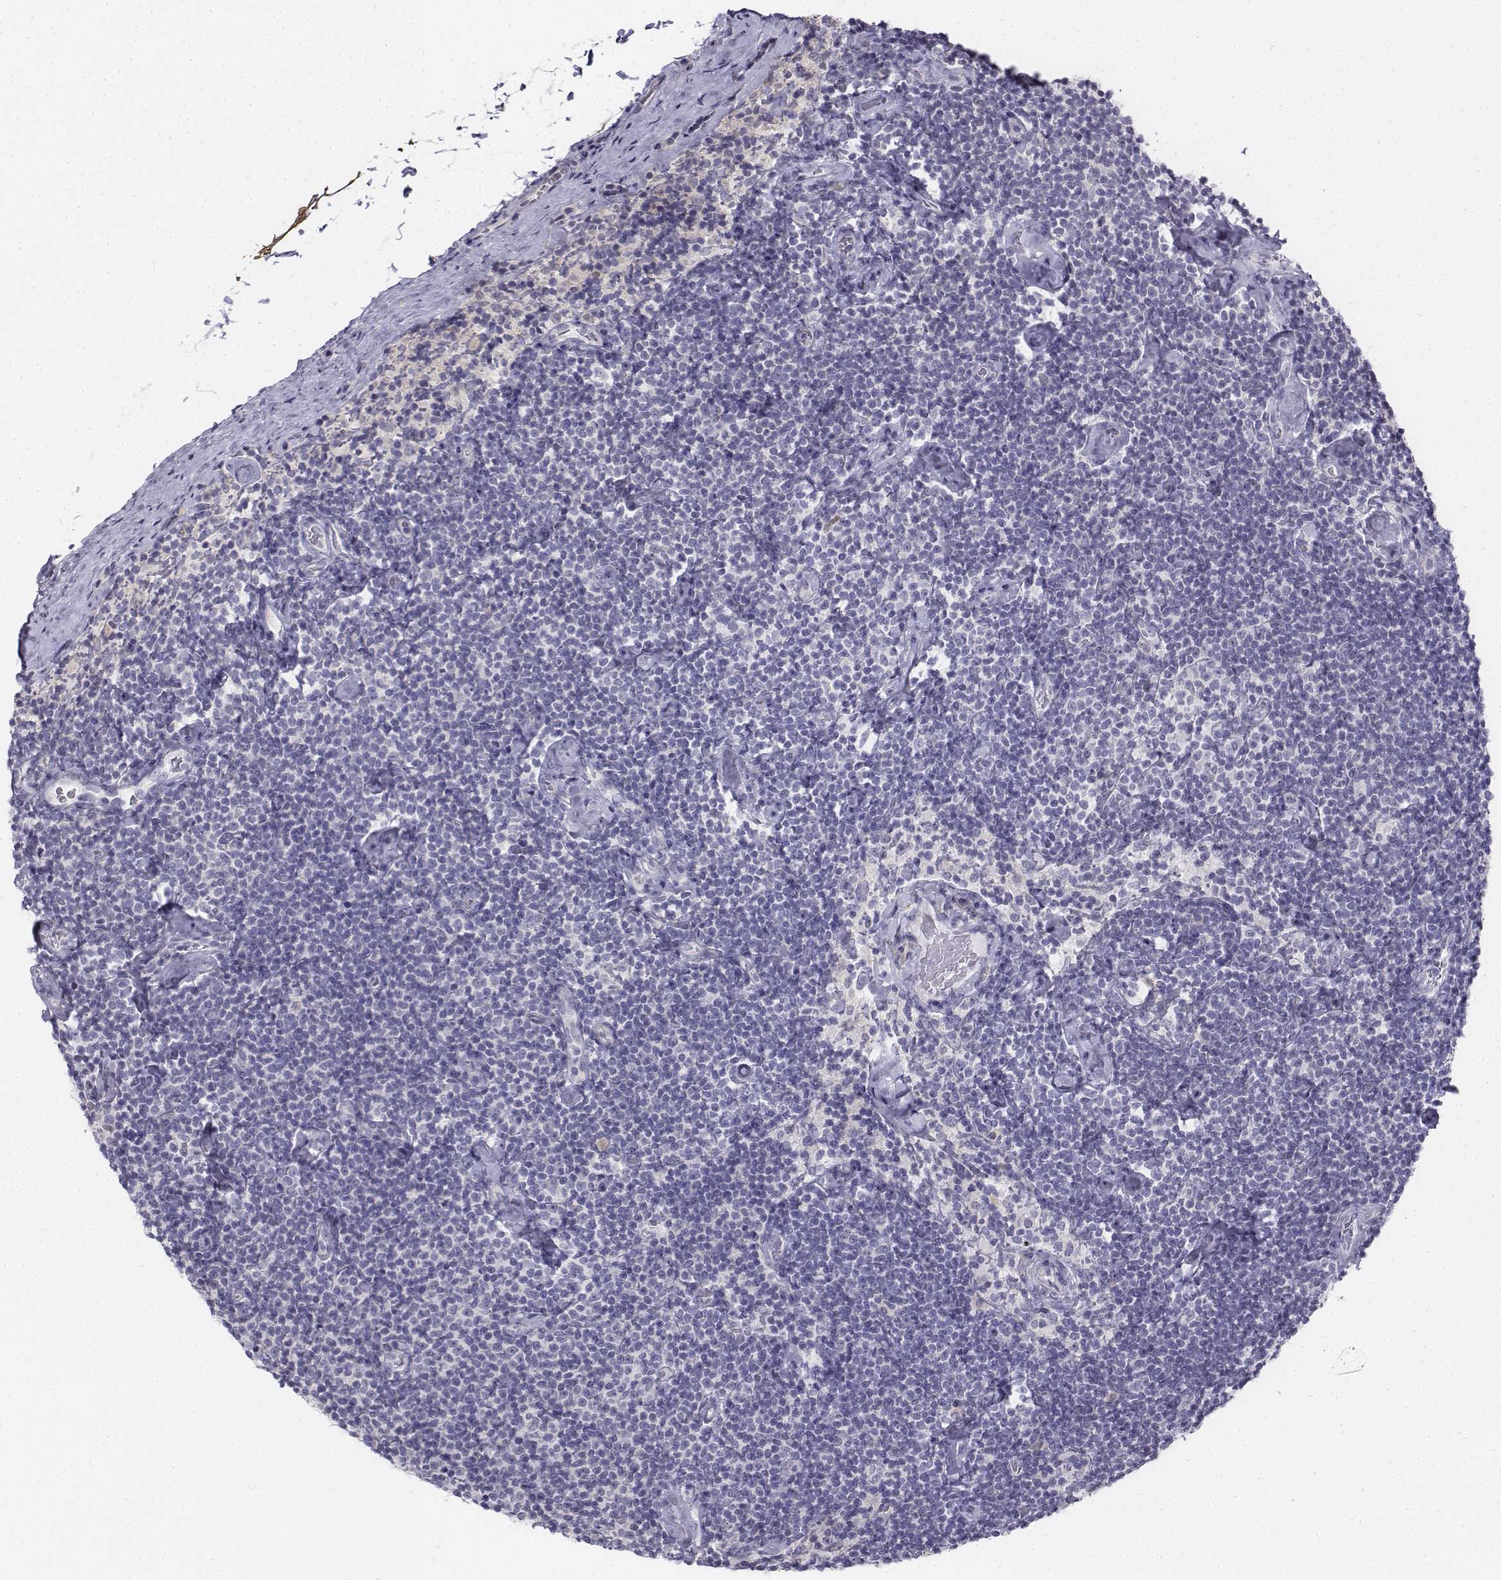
{"staining": {"intensity": "negative", "quantity": "none", "location": "none"}, "tissue": "lymphoma", "cell_type": "Tumor cells", "image_type": "cancer", "snomed": [{"axis": "morphology", "description": "Malignant lymphoma, non-Hodgkin's type, Low grade"}, {"axis": "topography", "description": "Lymph node"}], "caption": "This is a micrograph of immunohistochemistry (IHC) staining of lymphoma, which shows no positivity in tumor cells.", "gene": "PENK", "patient": {"sex": "male", "age": 81}}